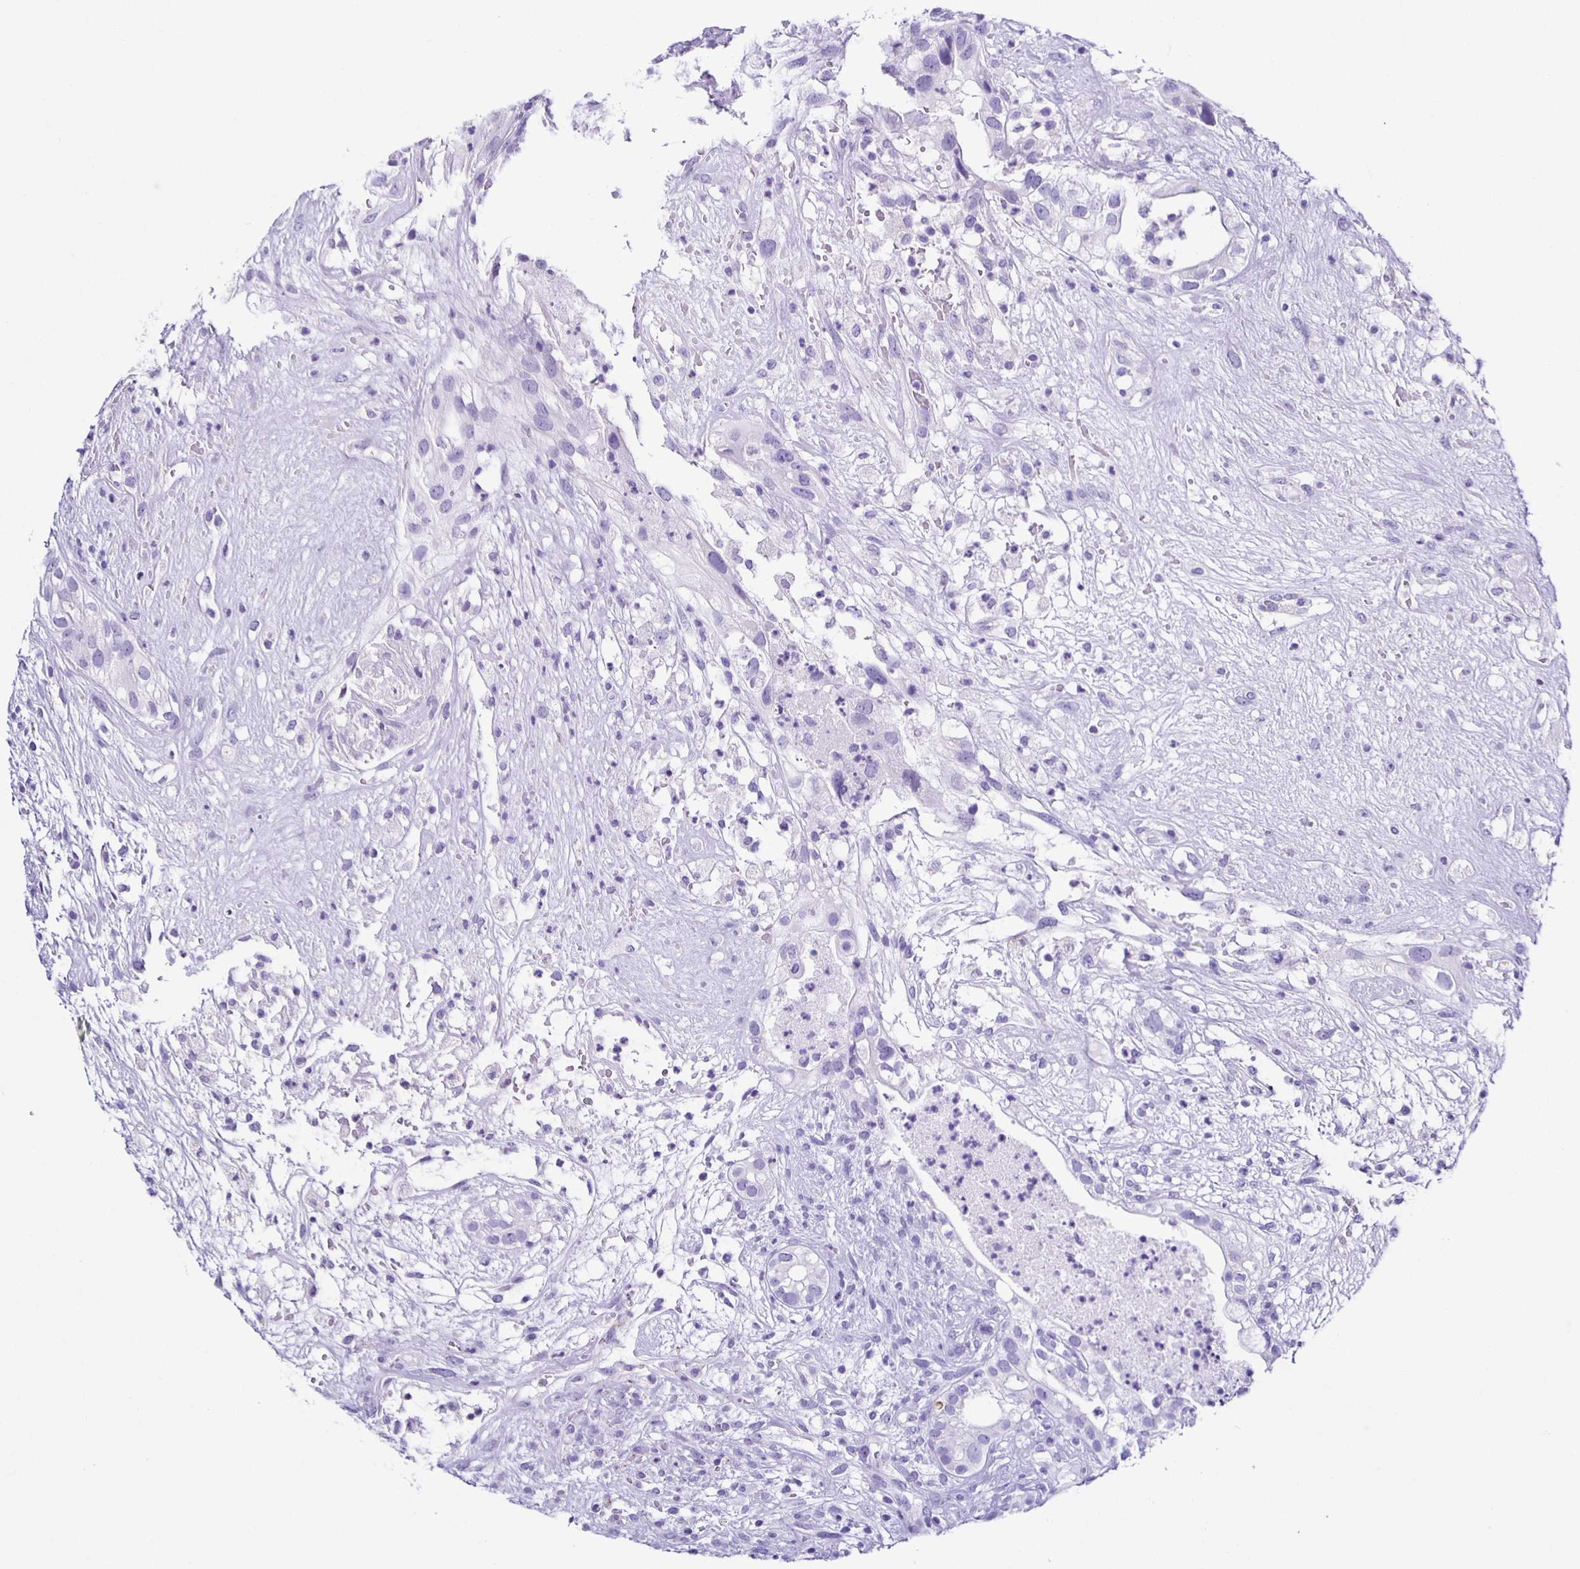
{"staining": {"intensity": "negative", "quantity": "none", "location": "none"}, "tissue": "testis cancer", "cell_type": "Tumor cells", "image_type": "cancer", "snomed": [{"axis": "morphology", "description": "Seminoma, NOS"}, {"axis": "morphology", "description": "Carcinoma, Embryonal, NOS"}, {"axis": "topography", "description": "Testis"}], "caption": "Tumor cells are negative for brown protein staining in testis cancer (seminoma). (Stains: DAB (3,3'-diaminobenzidine) immunohistochemistry with hematoxylin counter stain, Microscopy: brightfield microscopy at high magnification).", "gene": "AQP6", "patient": {"sex": "male", "age": 41}}